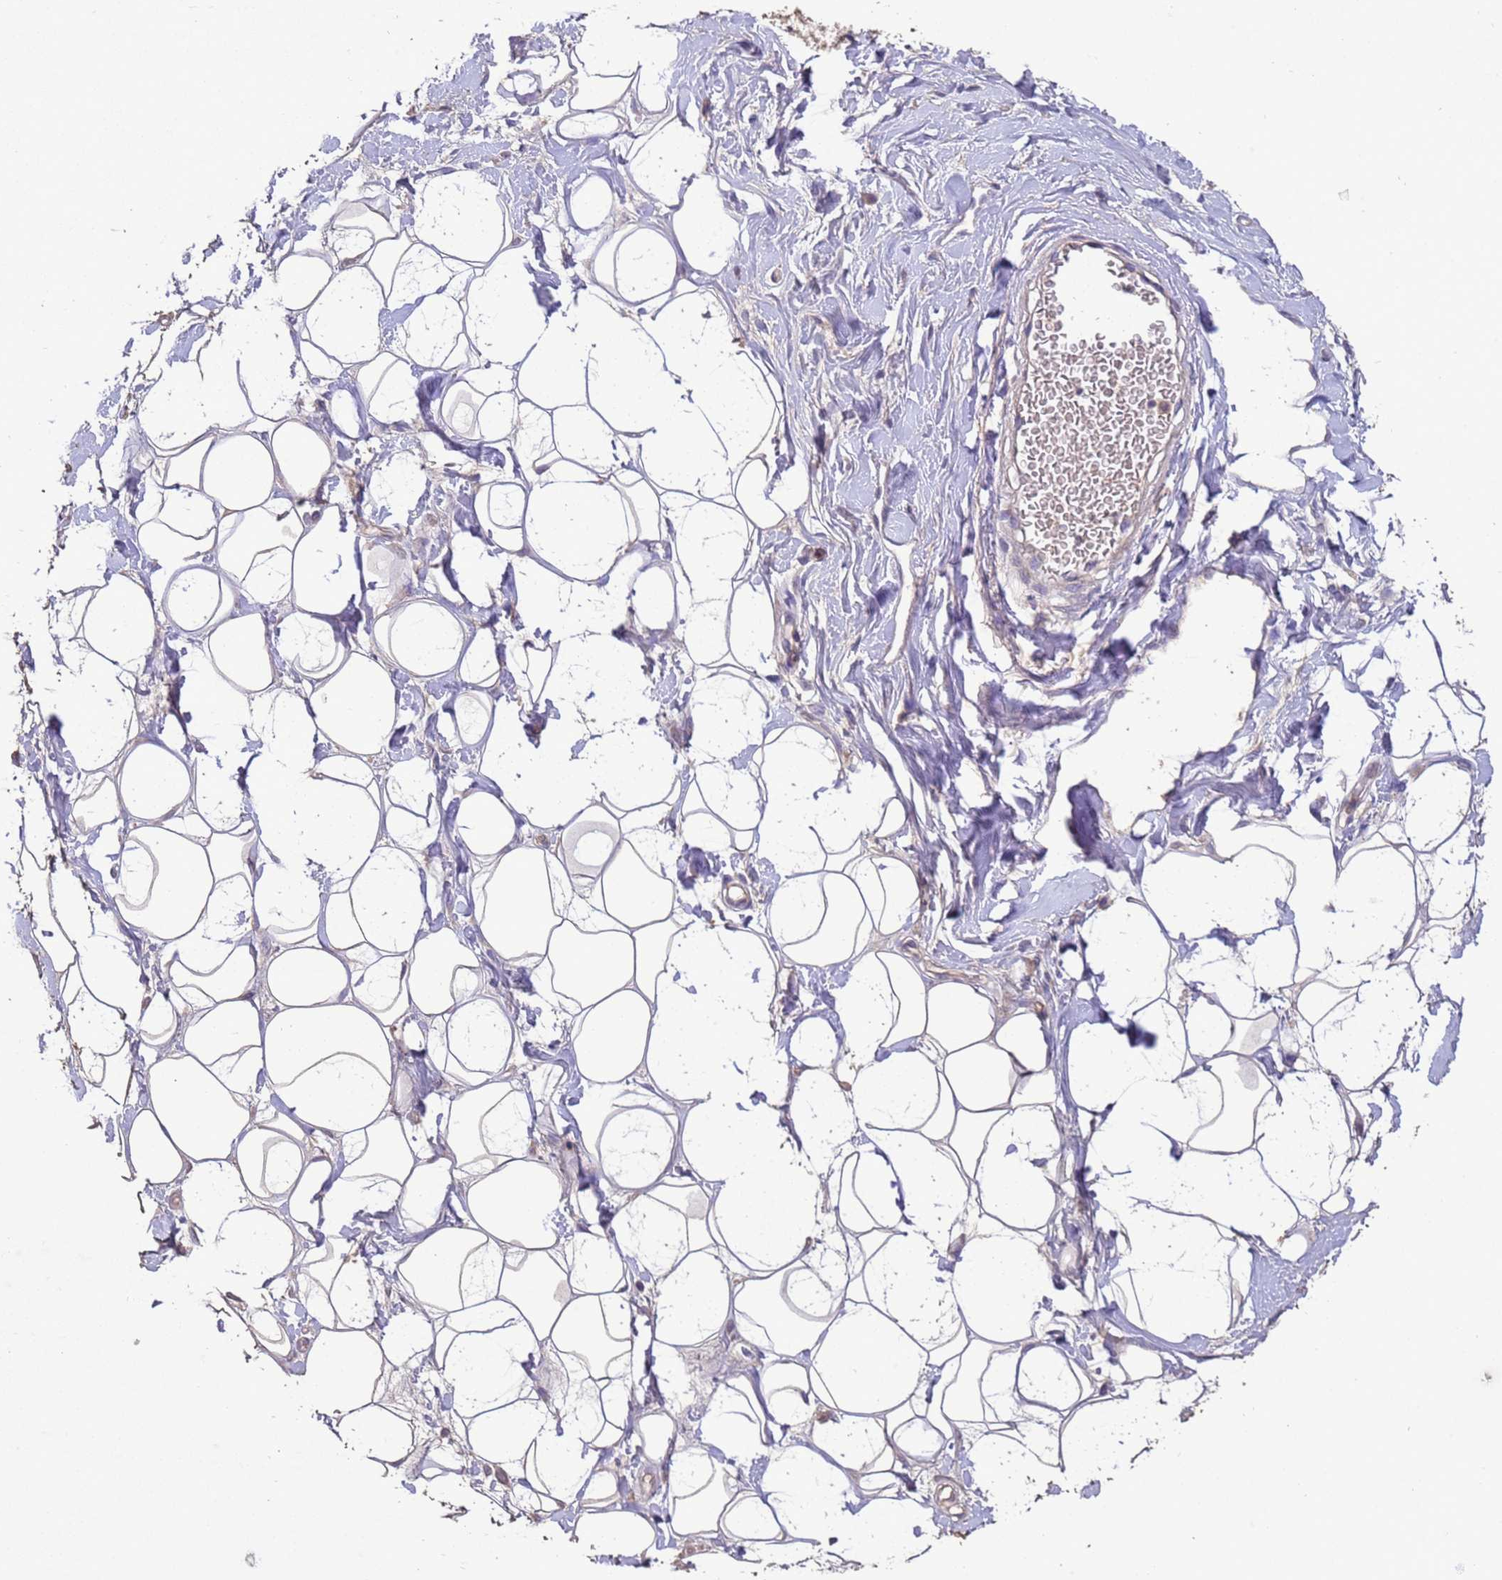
{"staining": {"intensity": "weak", "quantity": ">75%", "location": "cytoplasmic/membranous"}, "tissue": "adipose tissue", "cell_type": "Adipocytes", "image_type": "normal", "snomed": [{"axis": "morphology", "description": "Normal tissue, NOS"}, {"axis": "topography", "description": "Breast"}], "caption": "The micrograph shows staining of unremarkable adipose tissue, revealing weak cytoplasmic/membranous protein positivity (brown color) within adipocytes.", "gene": "SLC9B2", "patient": {"sex": "female", "age": 26}}